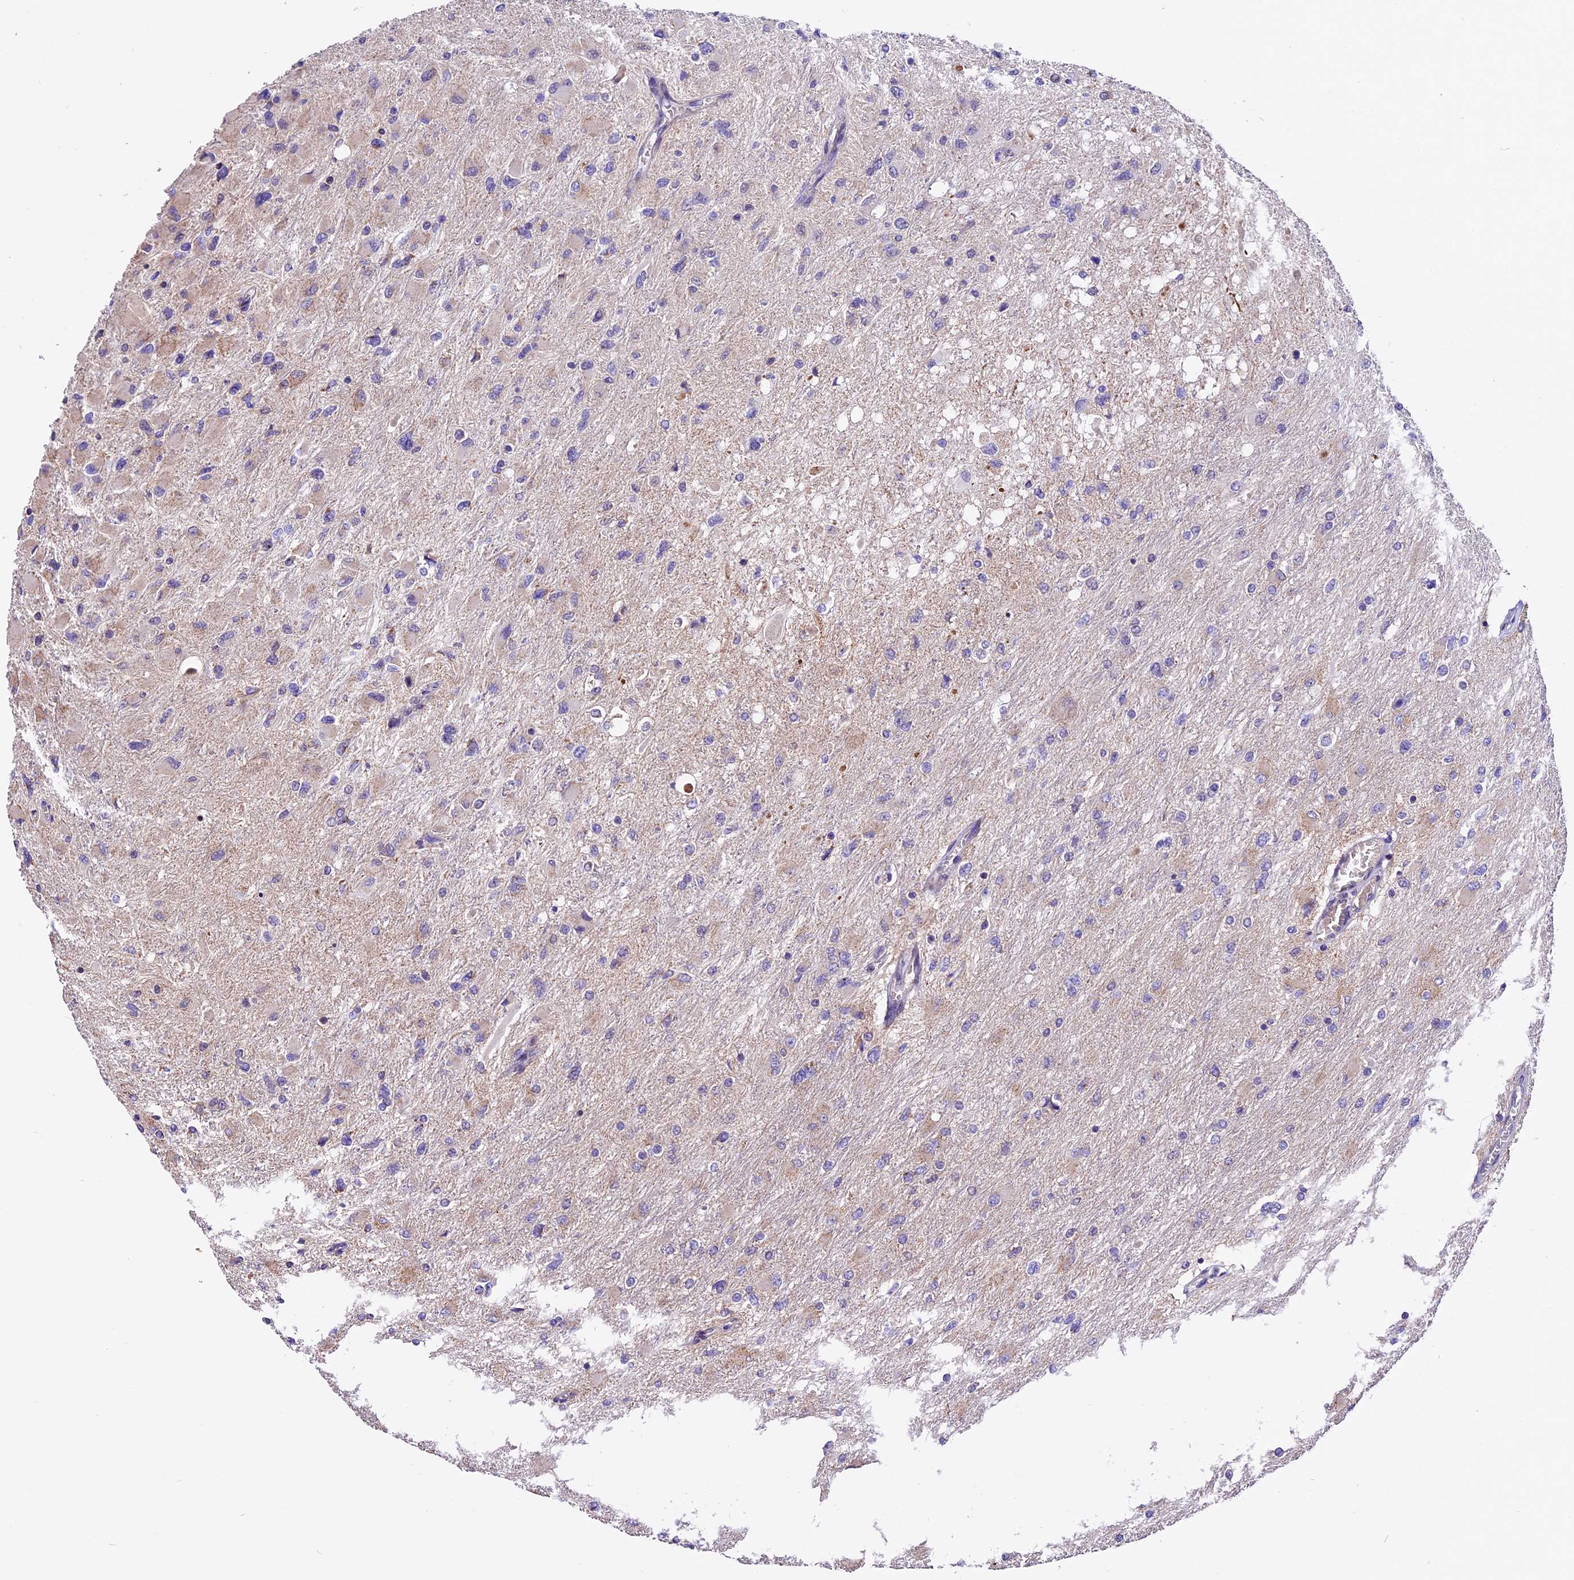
{"staining": {"intensity": "negative", "quantity": "none", "location": "none"}, "tissue": "glioma", "cell_type": "Tumor cells", "image_type": "cancer", "snomed": [{"axis": "morphology", "description": "Glioma, malignant, High grade"}, {"axis": "topography", "description": "Cerebral cortex"}], "caption": "There is no significant expression in tumor cells of glioma. Nuclei are stained in blue.", "gene": "DDX28", "patient": {"sex": "female", "age": 36}}